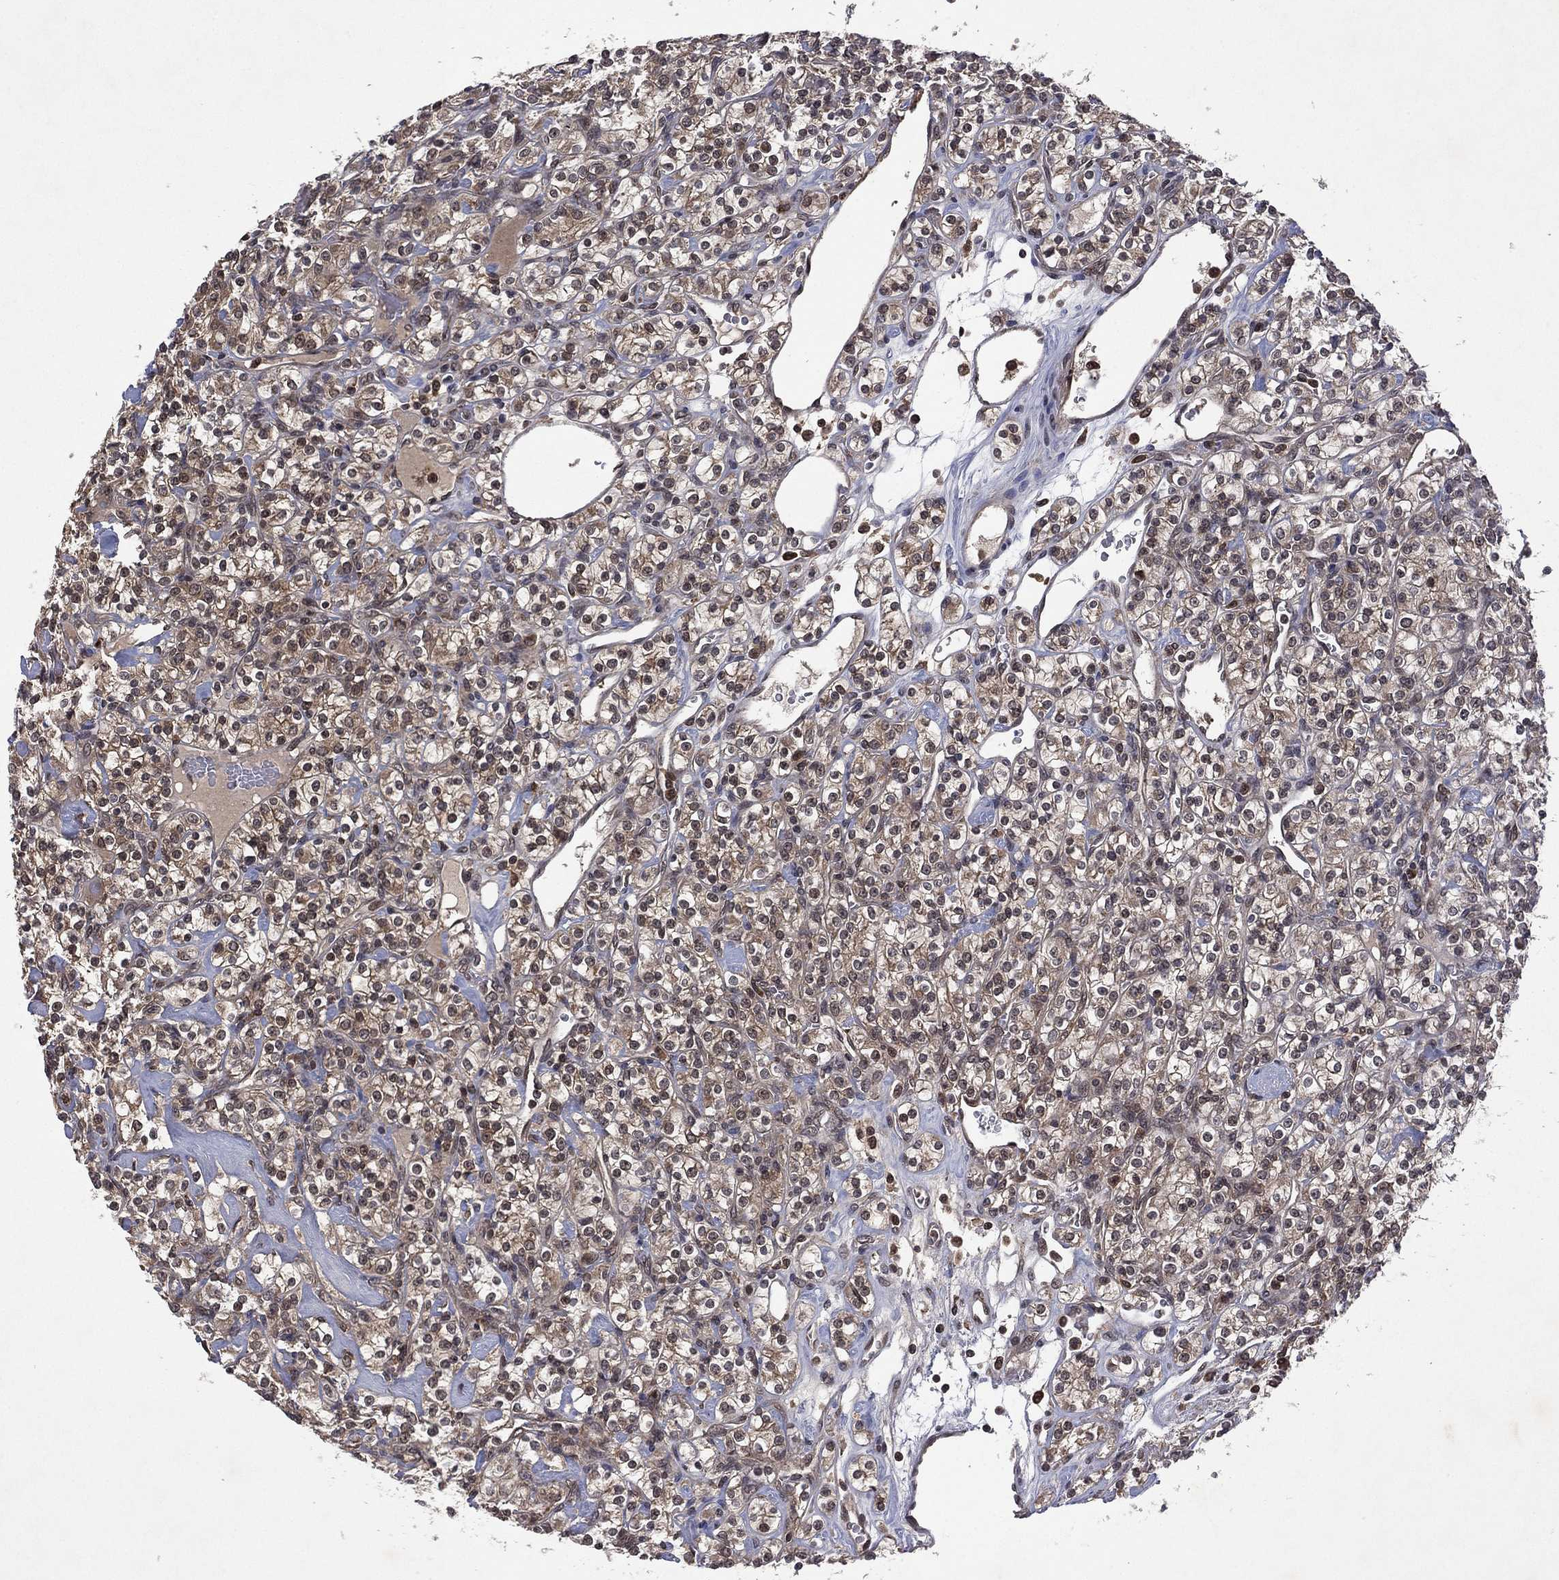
{"staining": {"intensity": "weak", "quantity": "25%-75%", "location": "cytoplasmic/membranous"}, "tissue": "renal cancer", "cell_type": "Tumor cells", "image_type": "cancer", "snomed": [{"axis": "morphology", "description": "Adenocarcinoma, NOS"}, {"axis": "topography", "description": "Kidney"}], "caption": "Human renal cancer stained with a protein marker reveals weak staining in tumor cells.", "gene": "ATG4B", "patient": {"sex": "male", "age": 77}}